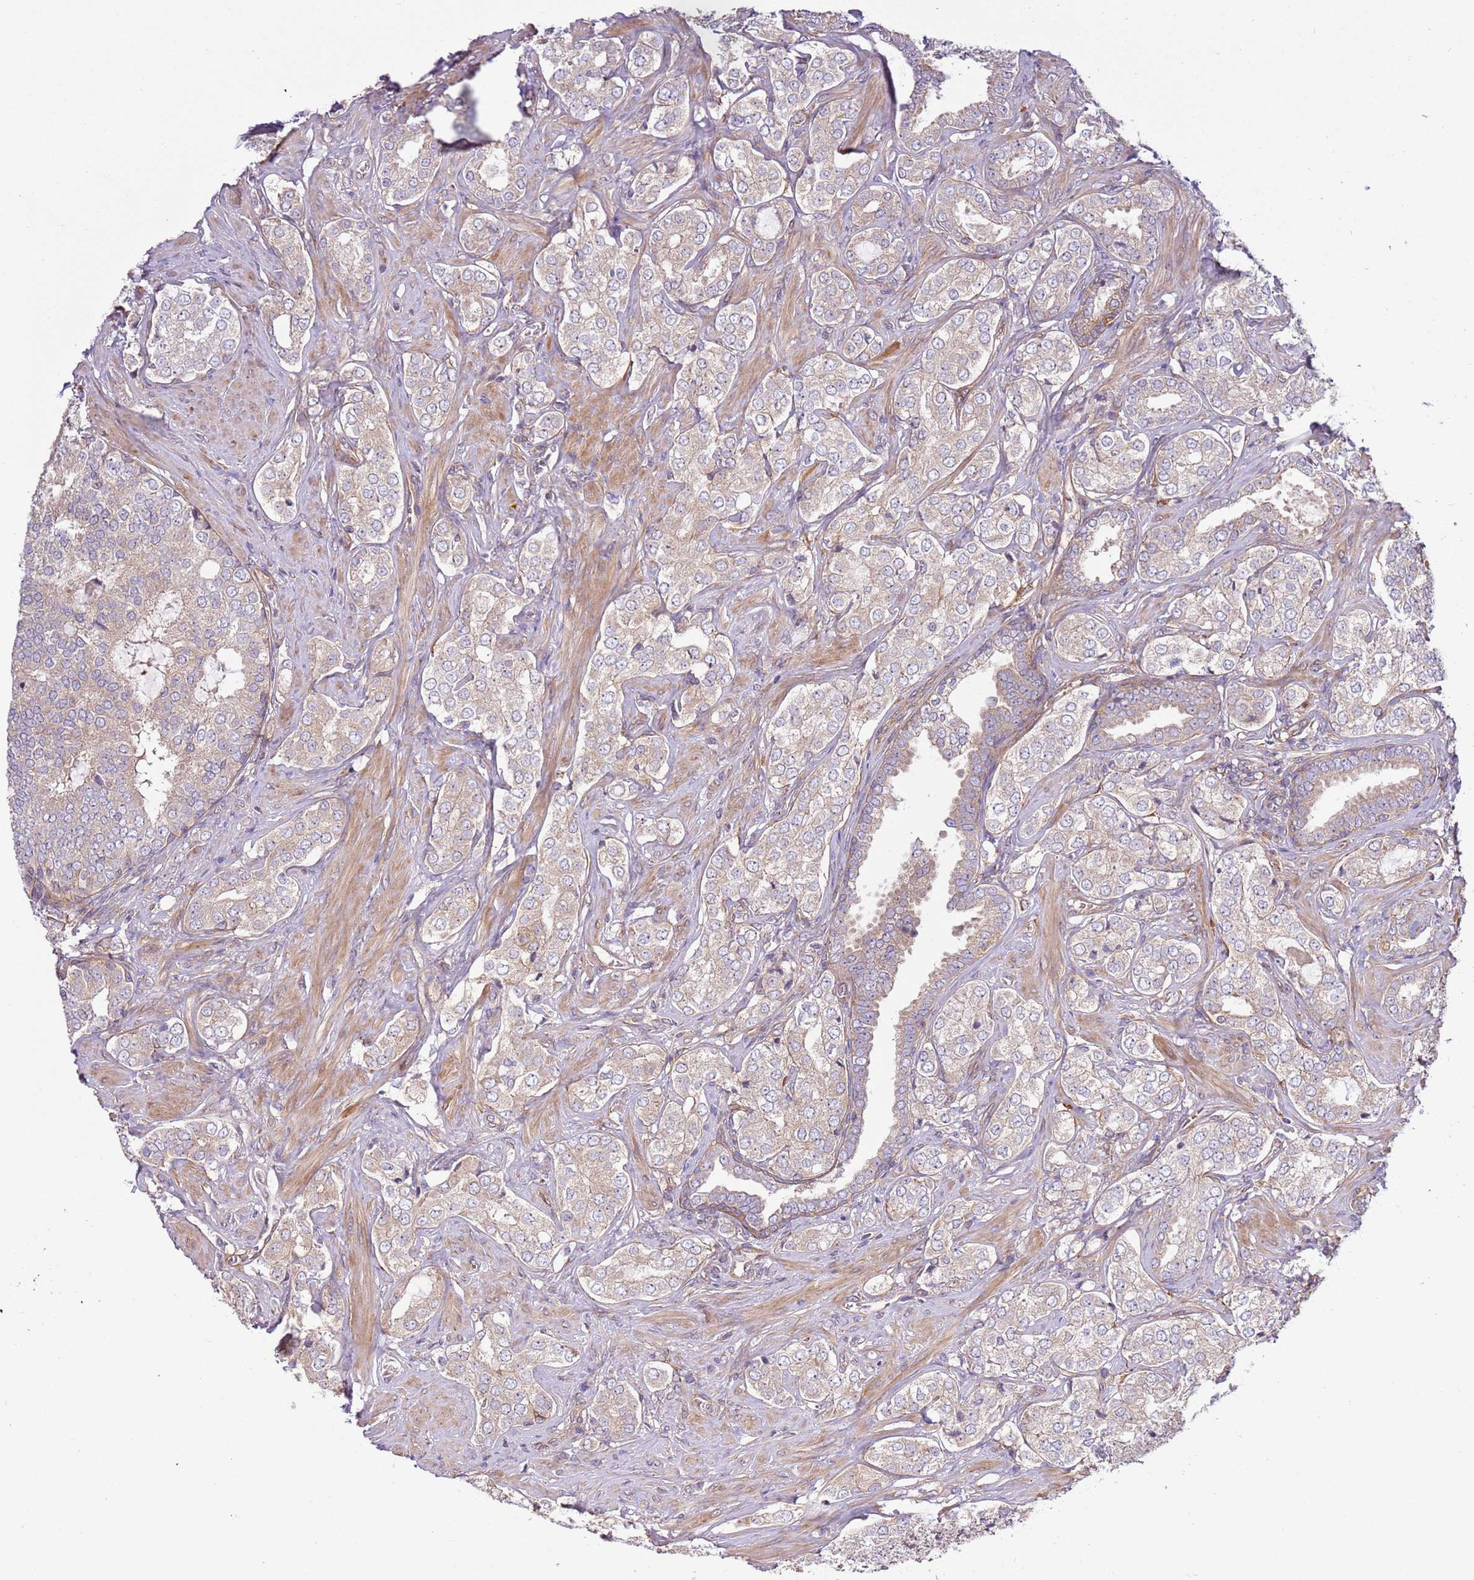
{"staining": {"intensity": "weak", "quantity": "<25%", "location": "cytoplasmic/membranous"}, "tissue": "prostate cancer", "cell_type": "Tumor cells", "image_type": "cancer", "snomed": [{"axis": "morphology", "description": "Adenocarcinoma, High grade"}, {"axis": "topography", "description": "Prostate"}], "caption": "Prostate cancer (high-grade adenocarcinoma) stained for a protein using immunohistochemistry demonstrates no staining tumor cells.", "gene": "GNL1", "patient": {"sex": "male", "age": 71}}